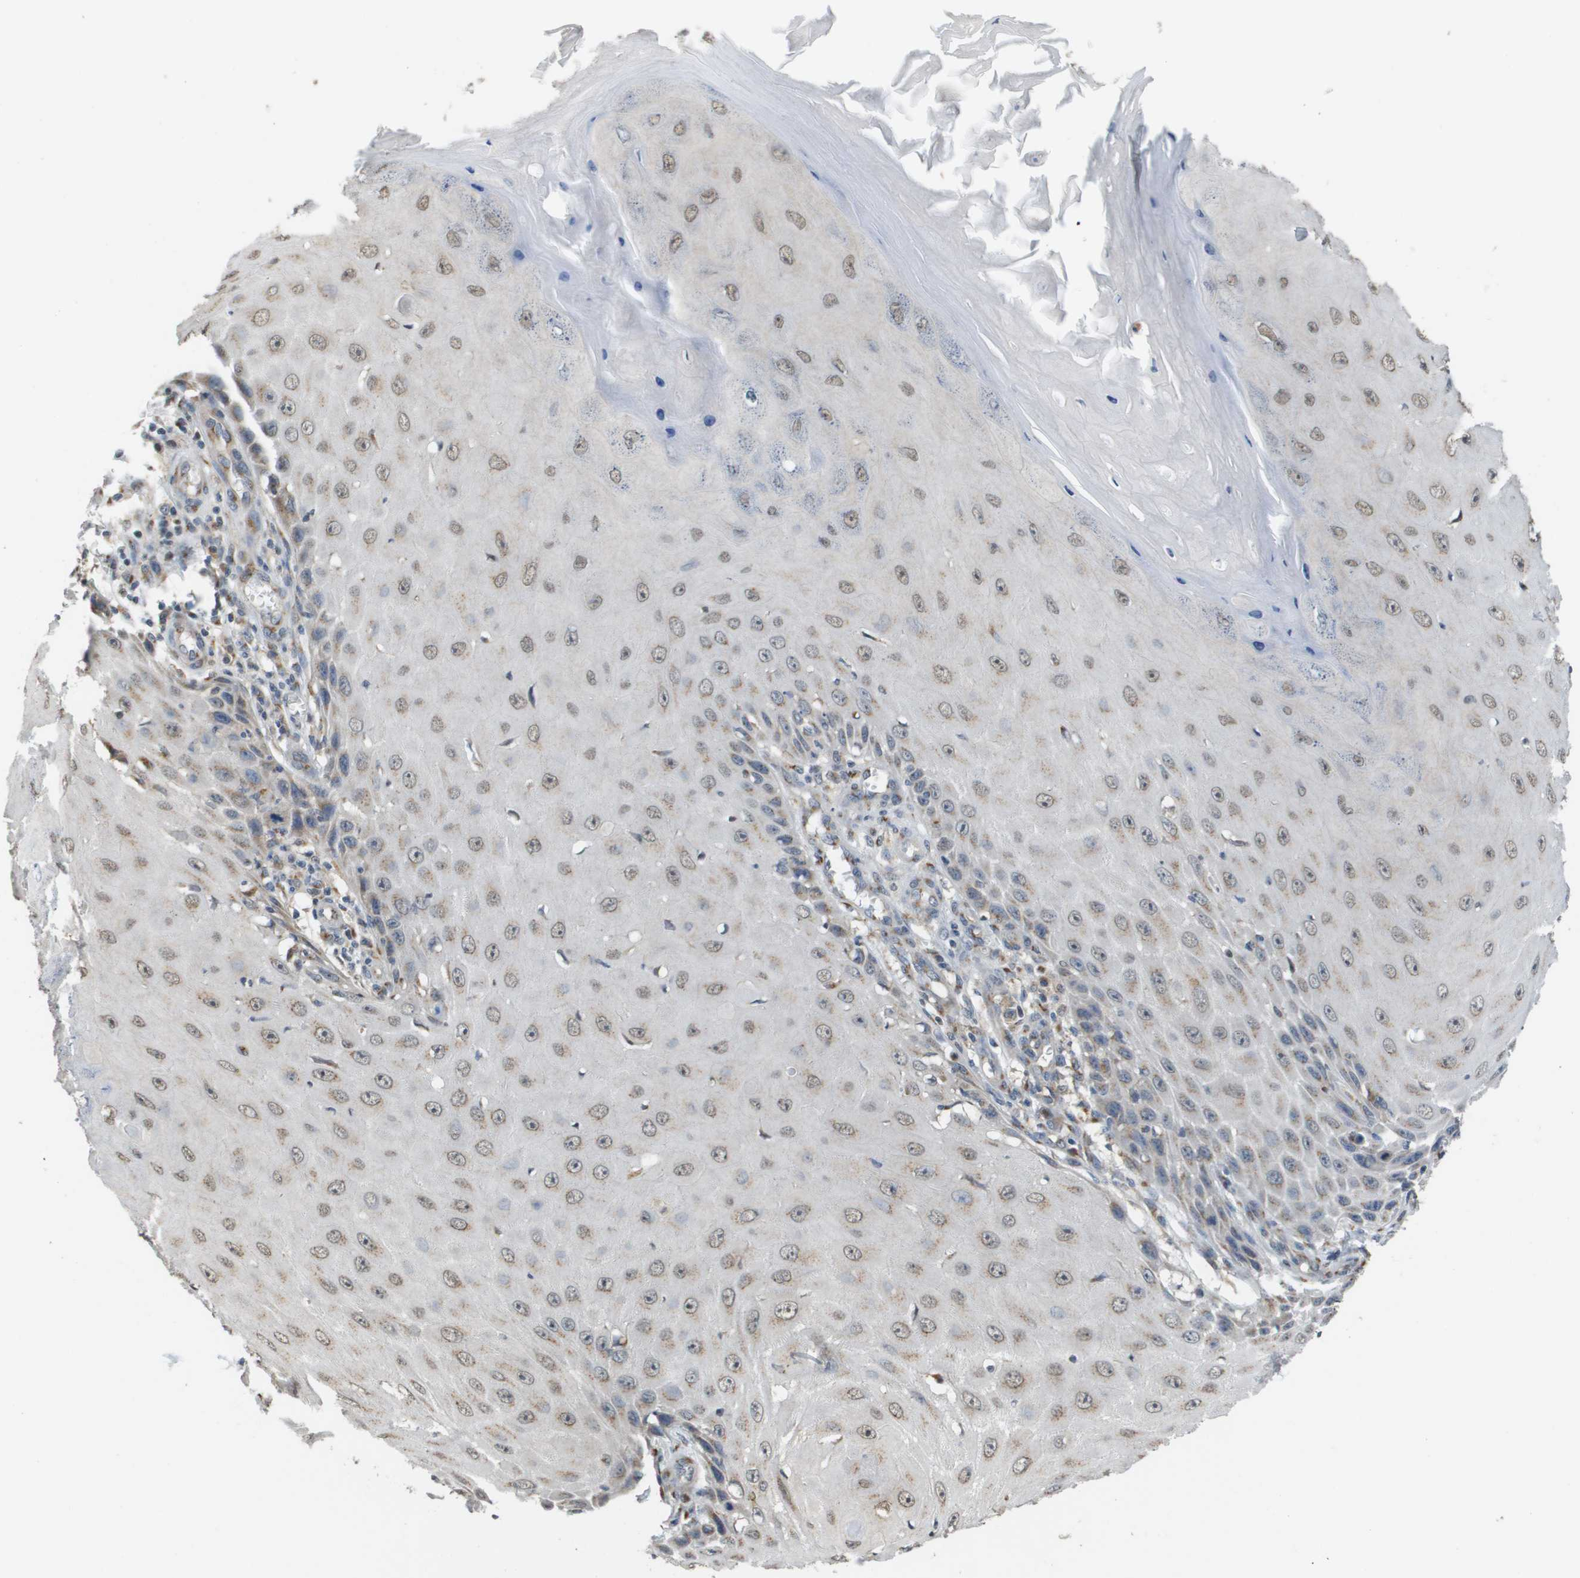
{"staining": {"intensity": "weak", "quantity": ">75%", "location": "cytoplasmic/membranous"}, "tissue": "skin cancer", "cell_type": "Tumor cells", "image_type": "cancer", "snomed": [{"axis": "morphology", "description": "Squamous cell carcinoma, NOS"}, {"axis": "topography", "description": "Skin"}], "caption": "Human skin cancer (squamous cell carcinoma) stained for a protein (brown) displays weak cytoplasmic/membranous positive staining in about >75% of tumor cells.", "gene": "PCK1", "patient": {"sex": "female", "age": 73}}